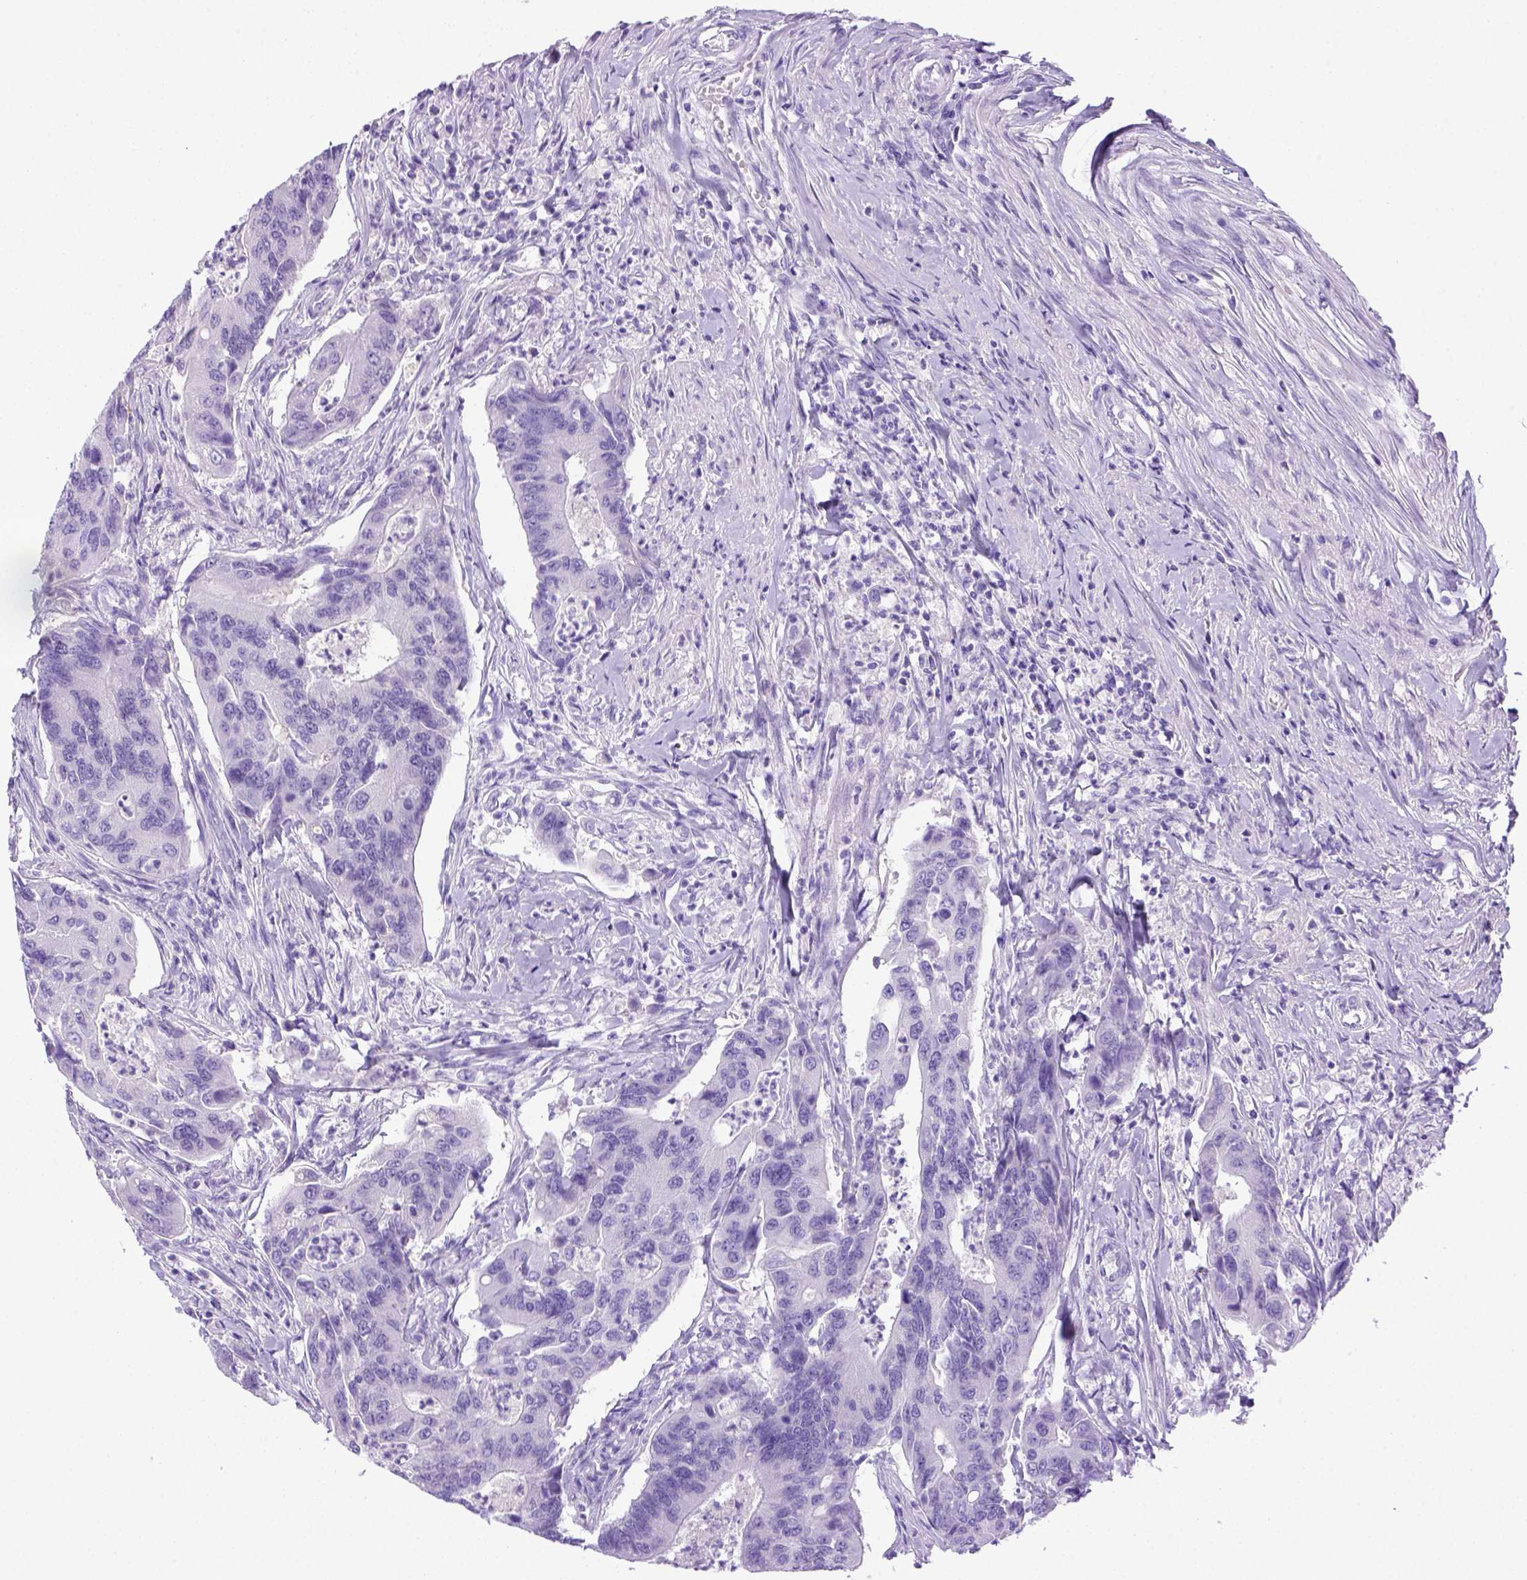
{"staining": {"intensity": "negative", "quantity": "none", "location": "none"}, "tissue": "colorectal cancer", "cell_type": "Tumor cells", "image_type": "cancer", "snomed": [{"axis": "morphology", "description": "Adenocarcinoma, NOS"}, {"axis": "topography", "description": "Colon"}], "caption": "High power microscopy micrograph of an IHC photomicrograph of adenocarcinoma (colorectal), revealing no significant staining in tumor cells.", "gene": "ITIH4", "patient": {"sex": "female", "age": 67}}